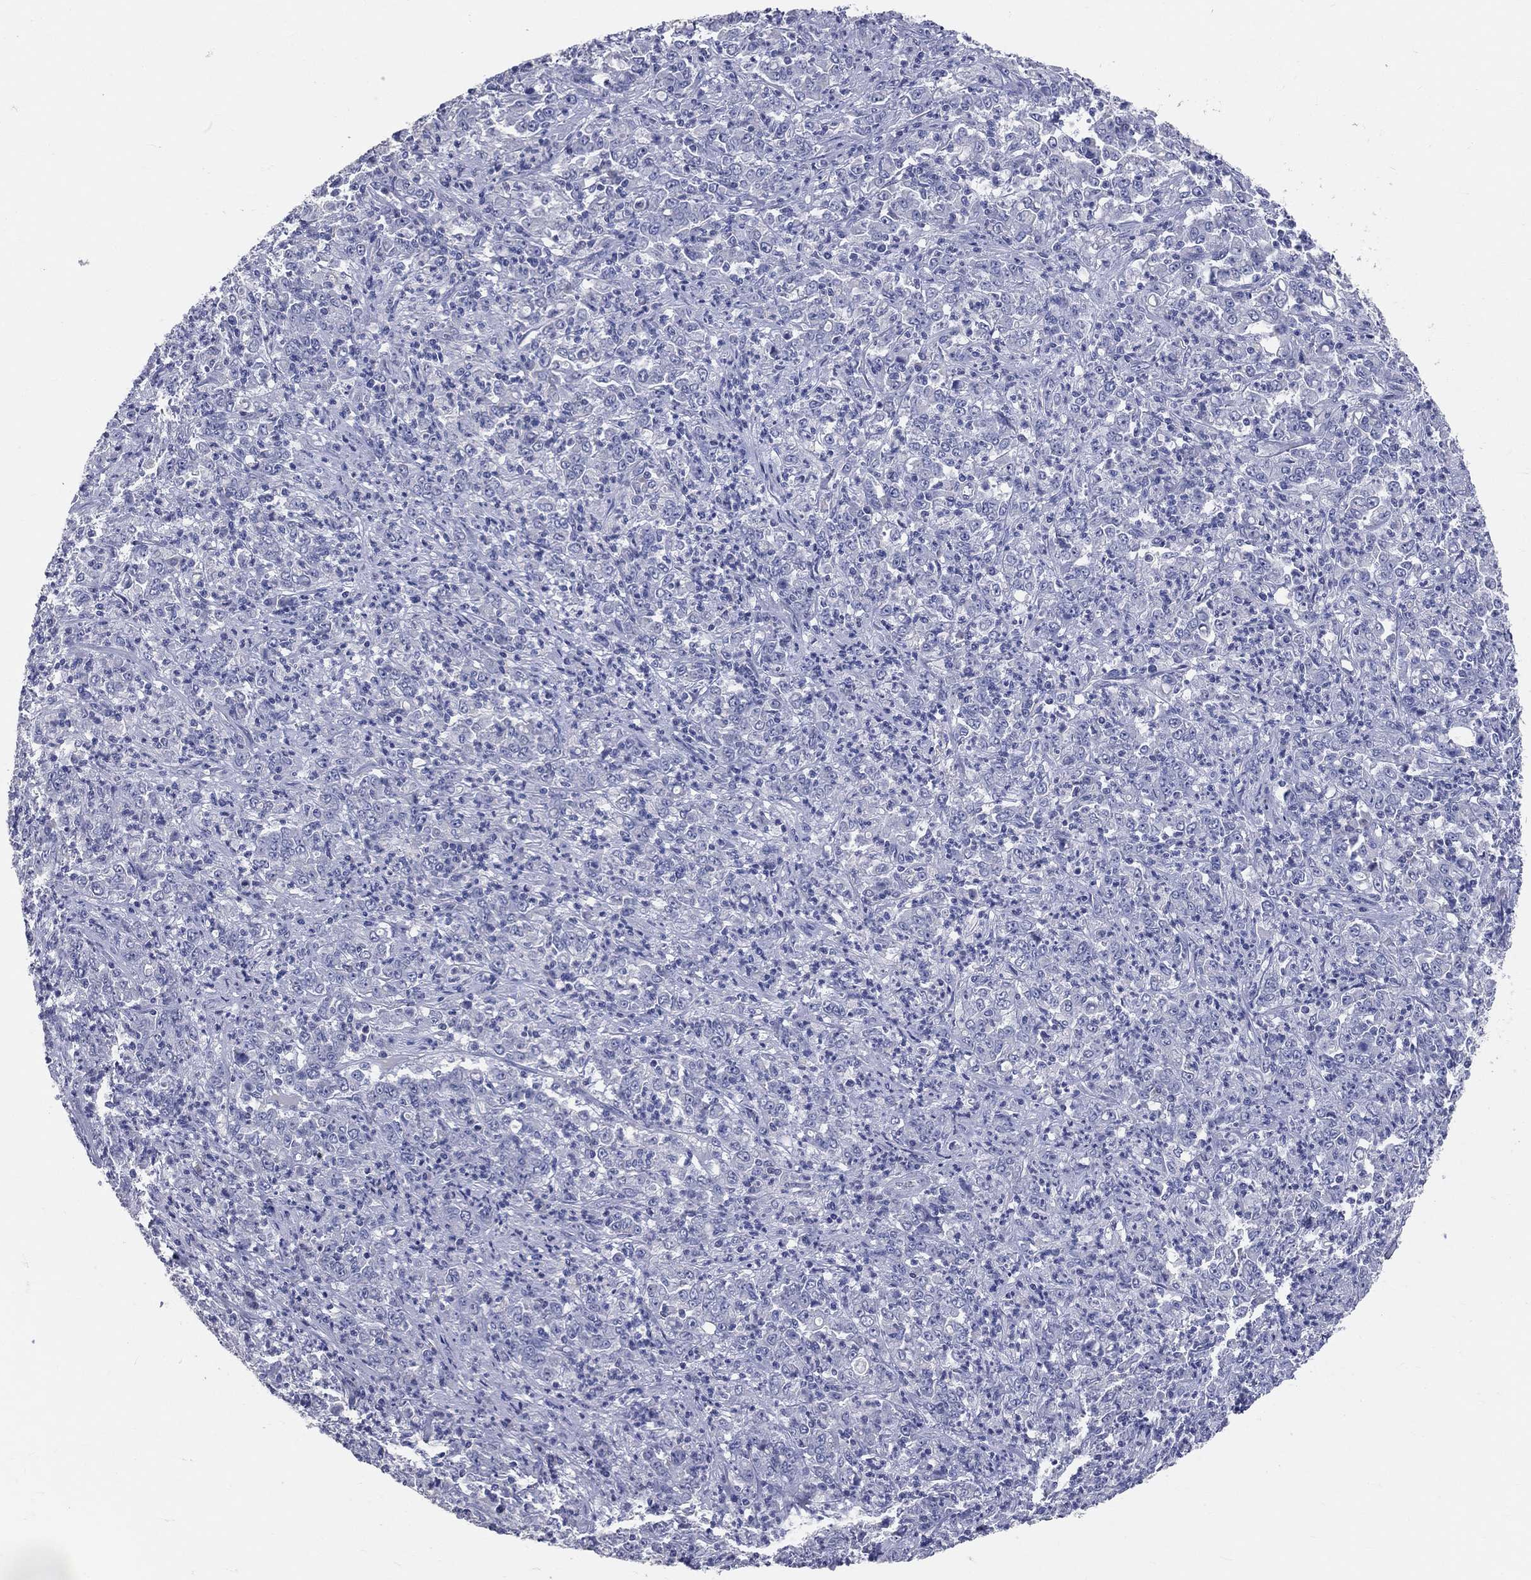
{"staining": {"intensity": "negative", "quantity": "none", "location": "none"}, "tissue": "stomach cancer", "cell_type": "Tumor cells", "image_type": "cancer", "snomed": [{"axis": "morphology", "description": "Adenocarcinoma, NOS"}, {"axis": "topography", "description": "Stomach, lower"}], "caption": "Immunohistochemistry (IHC) of stomach cancer displays no staining in tumor cells.", "gene": "LAT", "patient": {"sex": "female", "age": 71}}